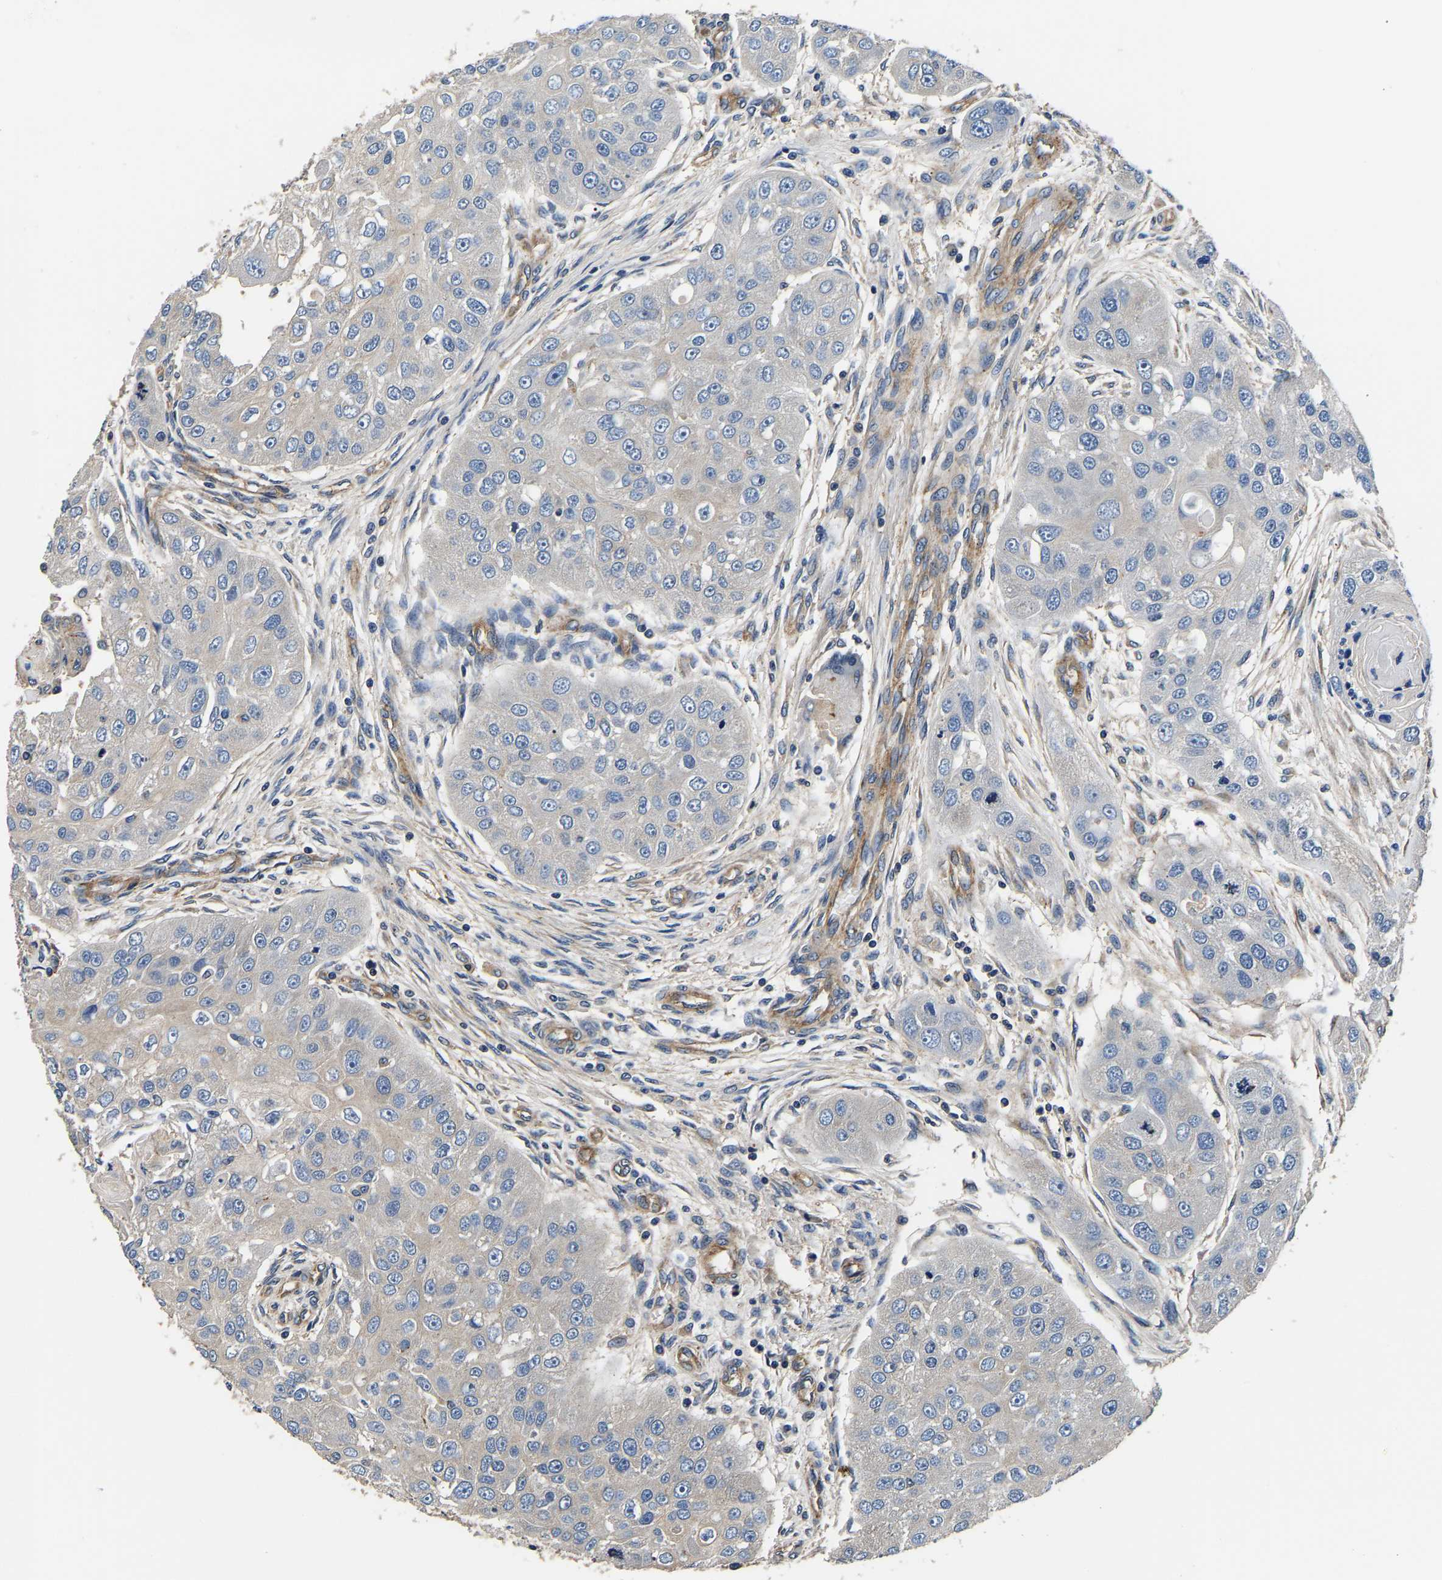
{"staining": {"intensity": "negative", "quantity": "none", "location": "none"}, "tissue": "head and neck cancer", "cell_type": "Tumor cells", "image_type": "cancer", "snomed": [{"axis": "morphology", "description": "Normal tissue, NOS"}, {"axis": "morphology", "description": "Squamous cell carcinoma, NOS"}, {"axis": "topography", "description": "Skeletal muscle"}, {"axis": "topography", "description": "Head-Neck"}], "caption": "The immunohistochemistry (IHC) image has no significant staining in tumor cells of head and neck squamous cell carcinoma tissue.", "gene": "SH3GLB1", "patient": {"sex": "male", "age": 51}}